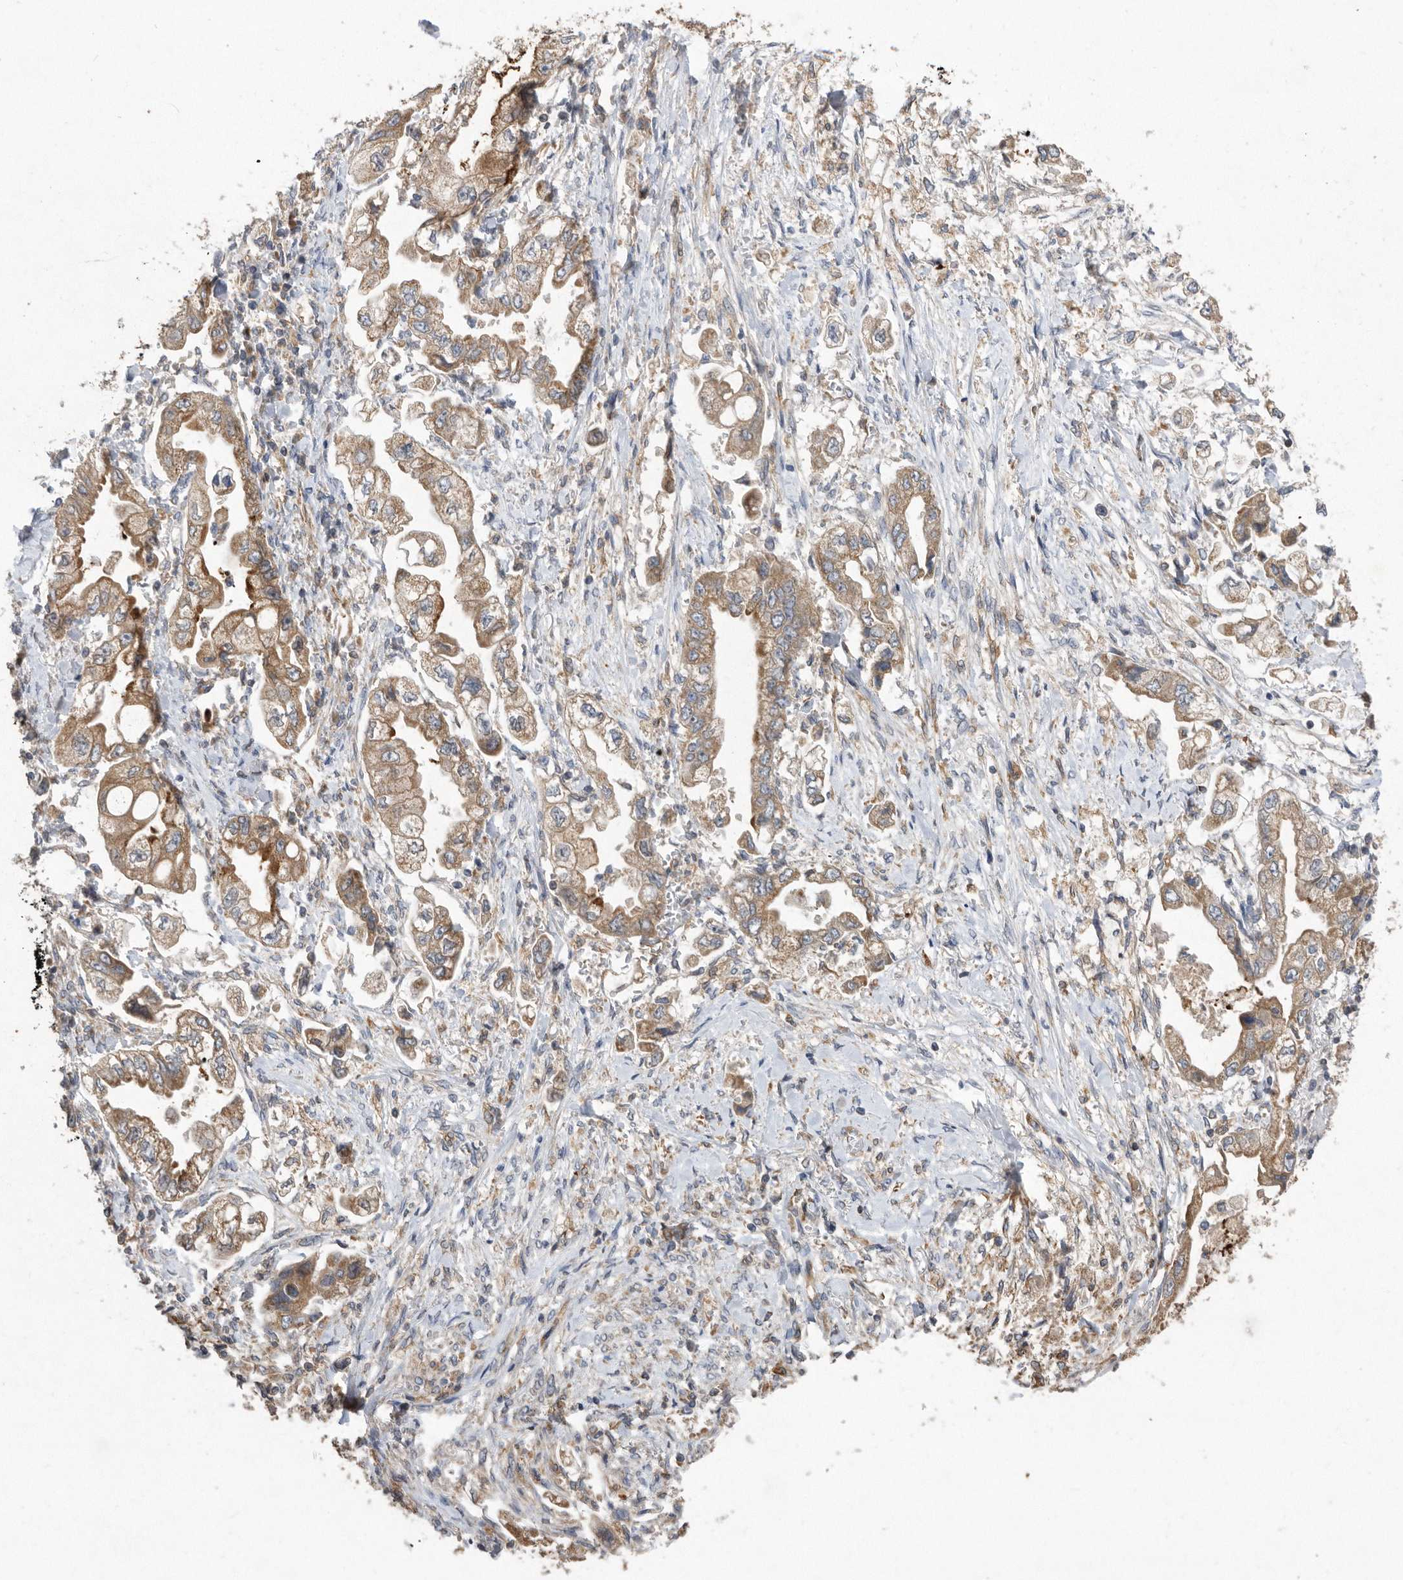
{"staining": {"intensity": "moderate", "quantity": ">75%", "location": "cytoplasmic/membranous"}, "tissue": "stomach cancer", "cell_type": "Tumor cells", "image_type": "cancer", "snomed": [{"axis": "morphology", "description": "Adenocarcinoma, NOS"}, {"axis": "topography", "description": "Stomach"}], "caption": "The immunohistochemical stain highlights moderate cytoplasmic/membranous positivity in tumor cells of stomach adenocarcinoma tissue. (Brightfield microscopy of DAB IHC at high magnification).", "gene": "PON2", "patient": {"sex": "male", "age": 62}}